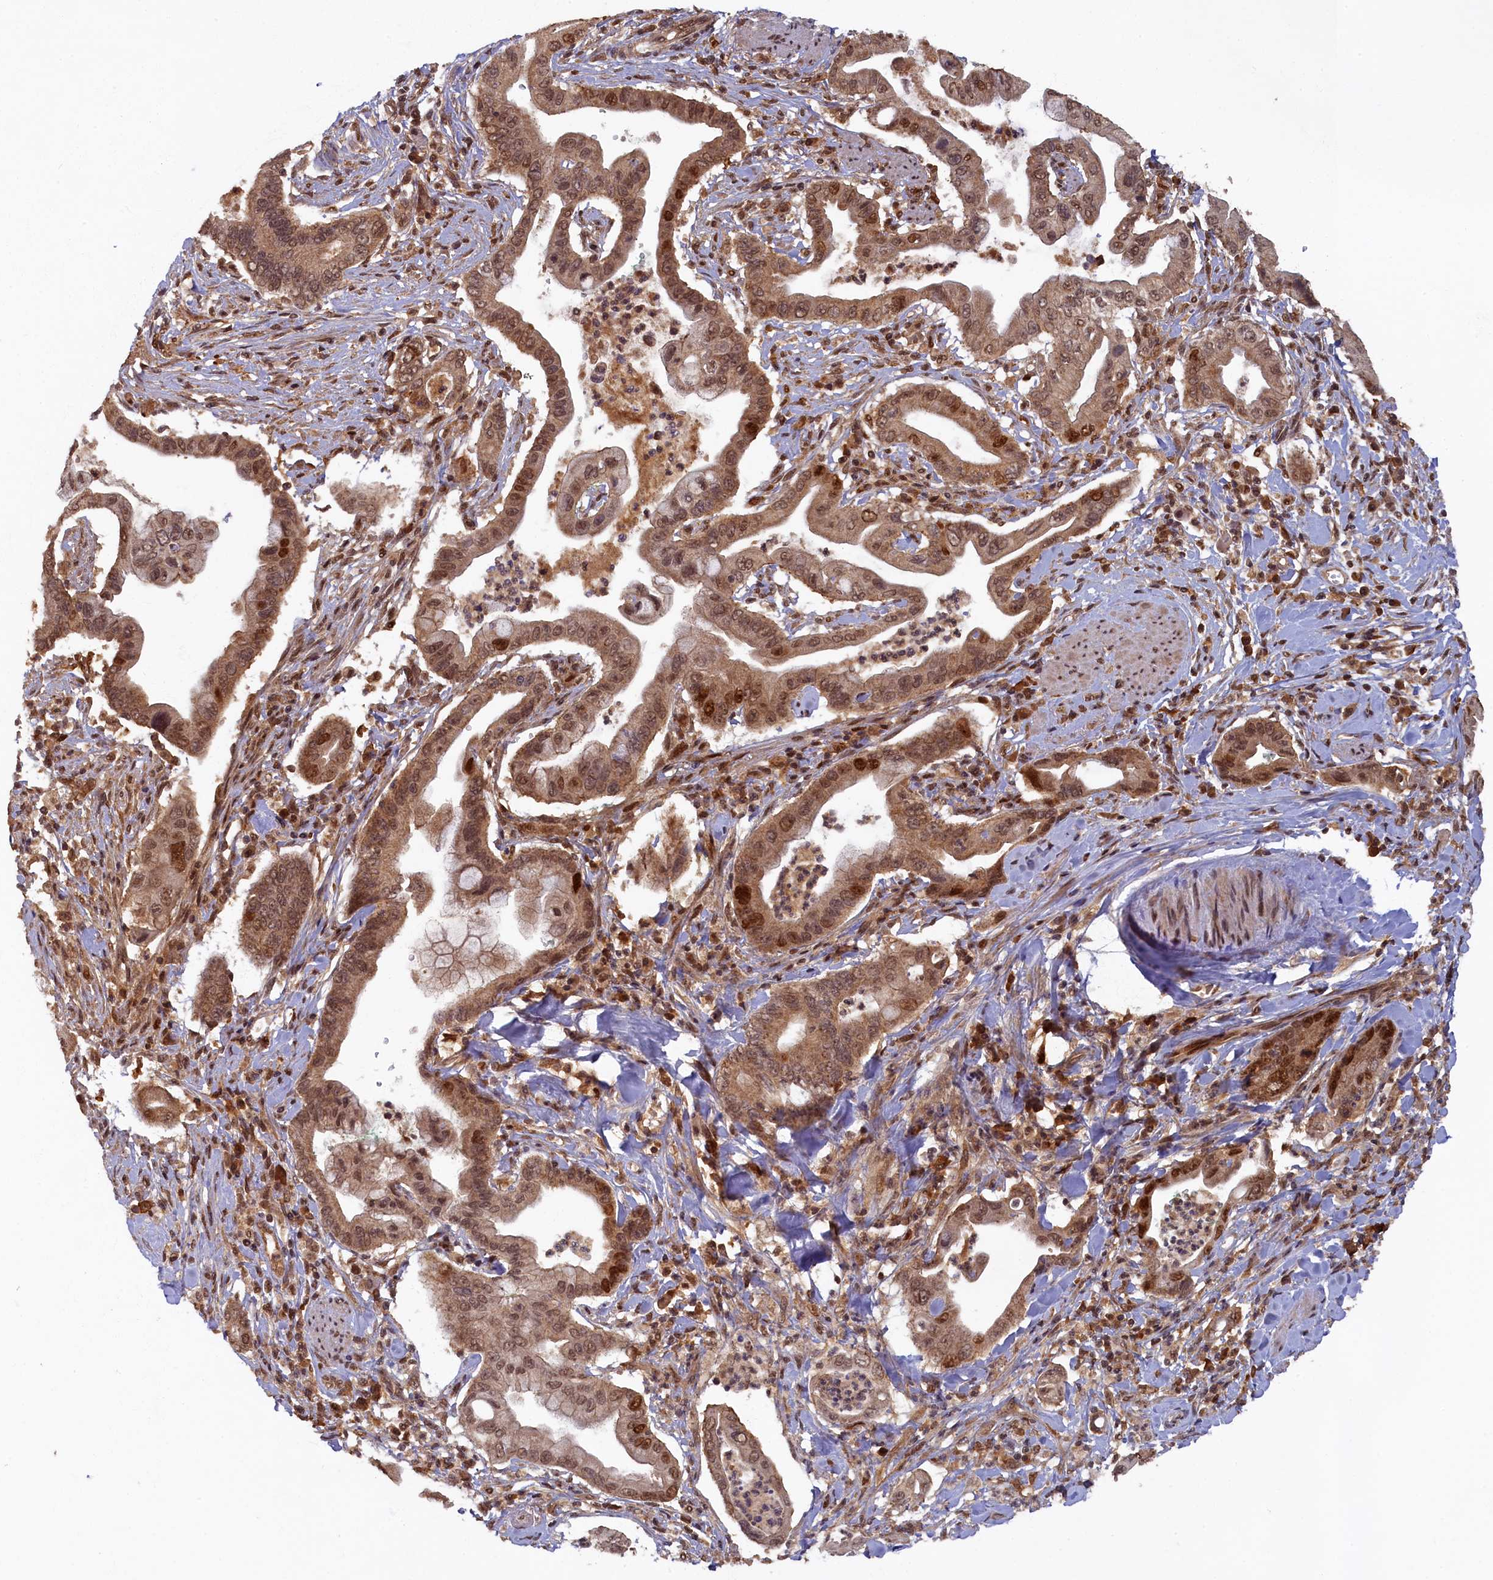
{"staining": {"intensity": "moderate", "quantity": ">75%", "location": "cytoplasmic/membranous,nuclear"}, "tissue": "pancreatic cancer", "cell_type": "Tumor cells", "image_type": "cancer", "snomed": [{"axis": "morphology", "description": "Adenocarcinoma, NOS"}, {"axis": "topography", "description": "Pancreas"}], "caption": "This is a micrograph of immunohistochemistry (IHC) staining of adenocarcinoma (pancreatic), which shows moderate positivity in the cytoplasmic/membranous and nuclear of tumor cells.", "gene": "BRCA1", "patient": {"sex": "male", "age": 78}}